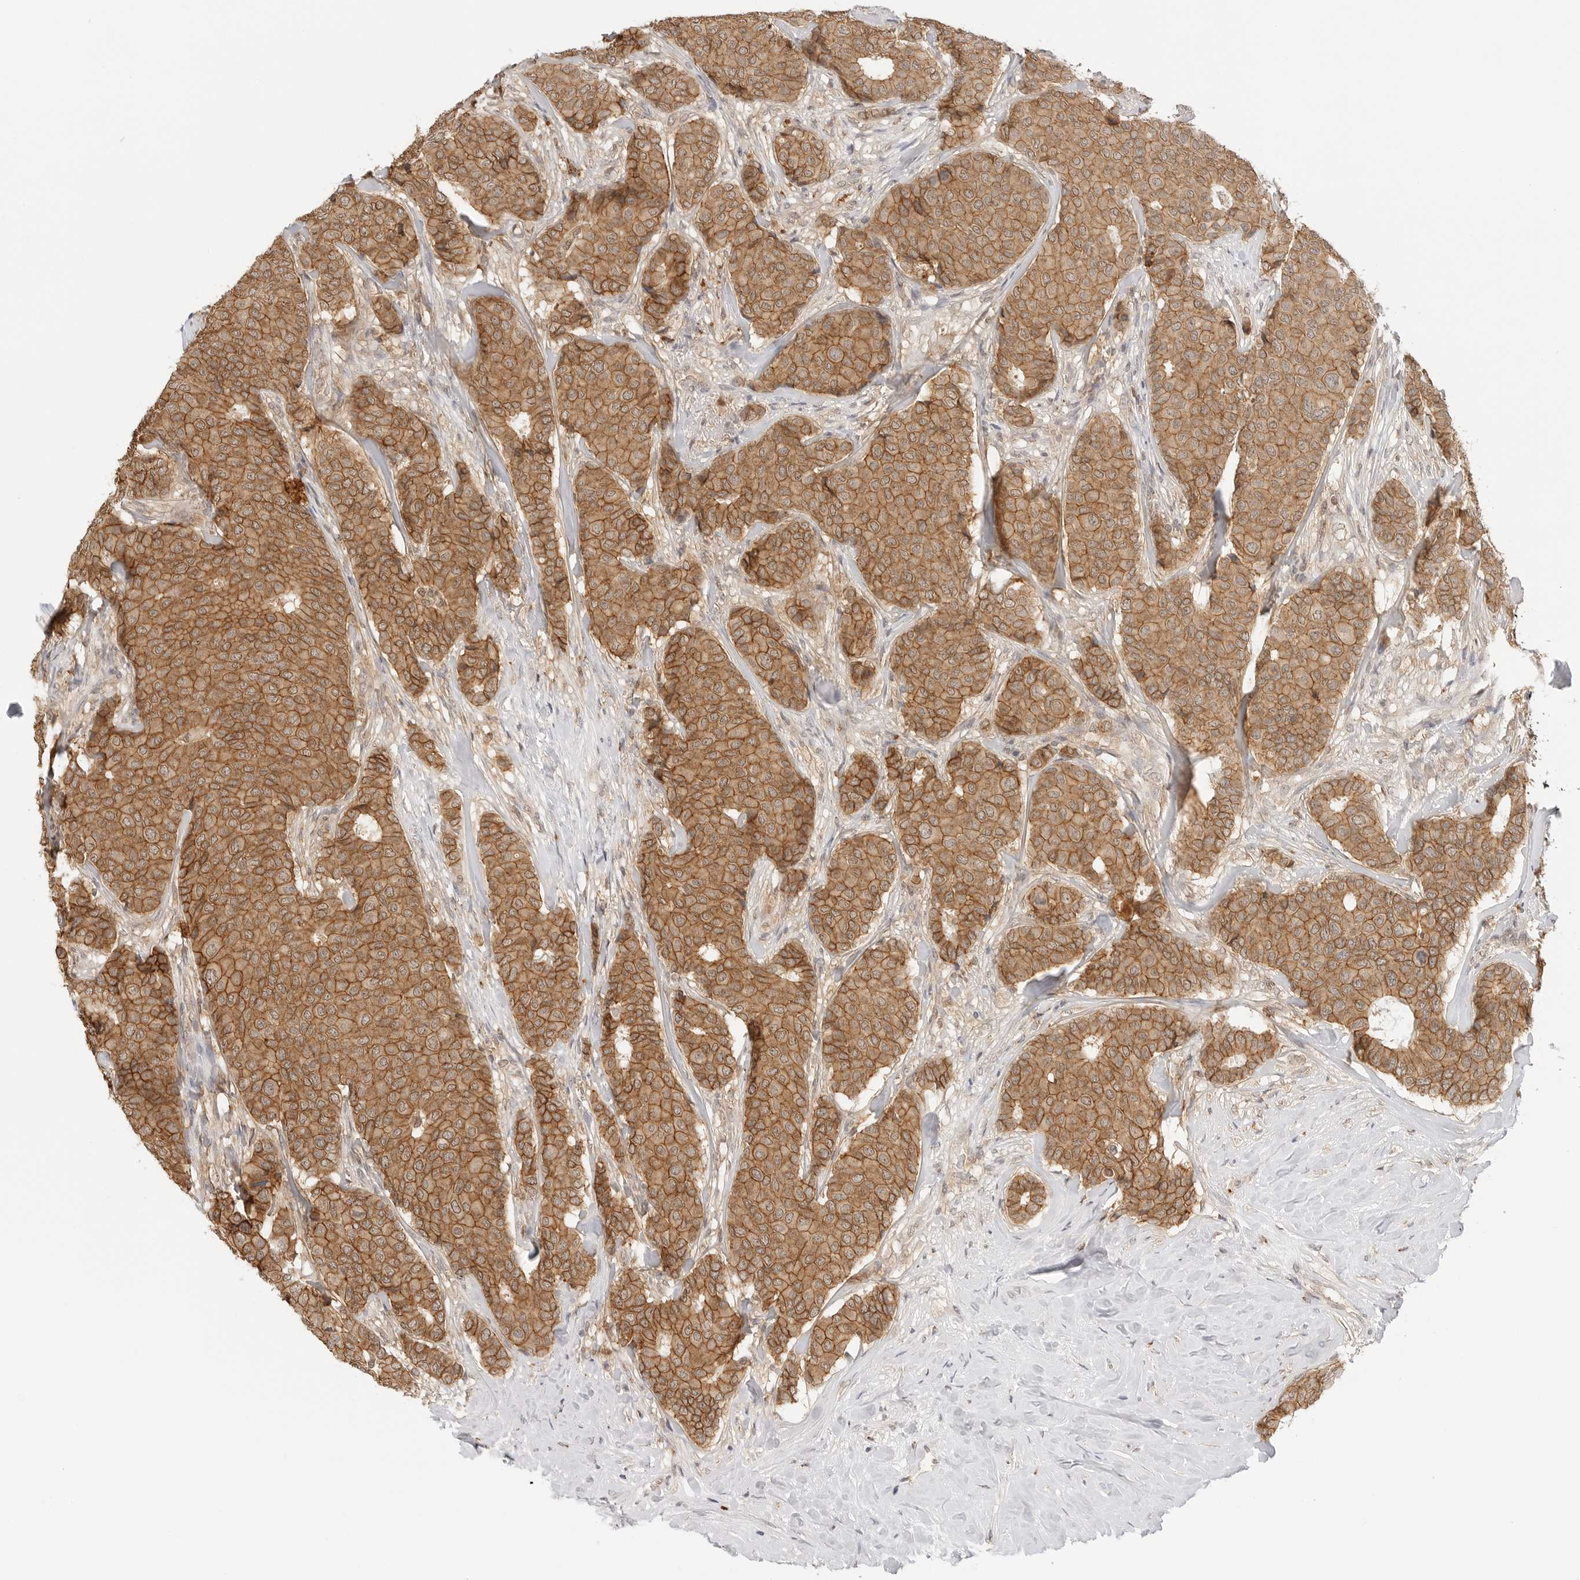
{"staining": {"intensity": "moderate", "quantity": ">75%", "location": "cytoplasmic/membranous"}, "tissue": "breast cancer", "cell_type": "Tumor cells", "image_type": "cancer", "snomed": [{"axis": "morphology", "description": "Duct carcinoma"}, {"axis": "topography", "description": "Breast"}], "caption": "IHC photomicrograph of intraductal carcinoma (breast) stained for a protein (brown), which exhibits medium levels of moderate cytoplasmic/membranous expression in about >75% of tumor cells.", "gene": "EPHA1", "patient": {"sex": "female", "age": 75}}